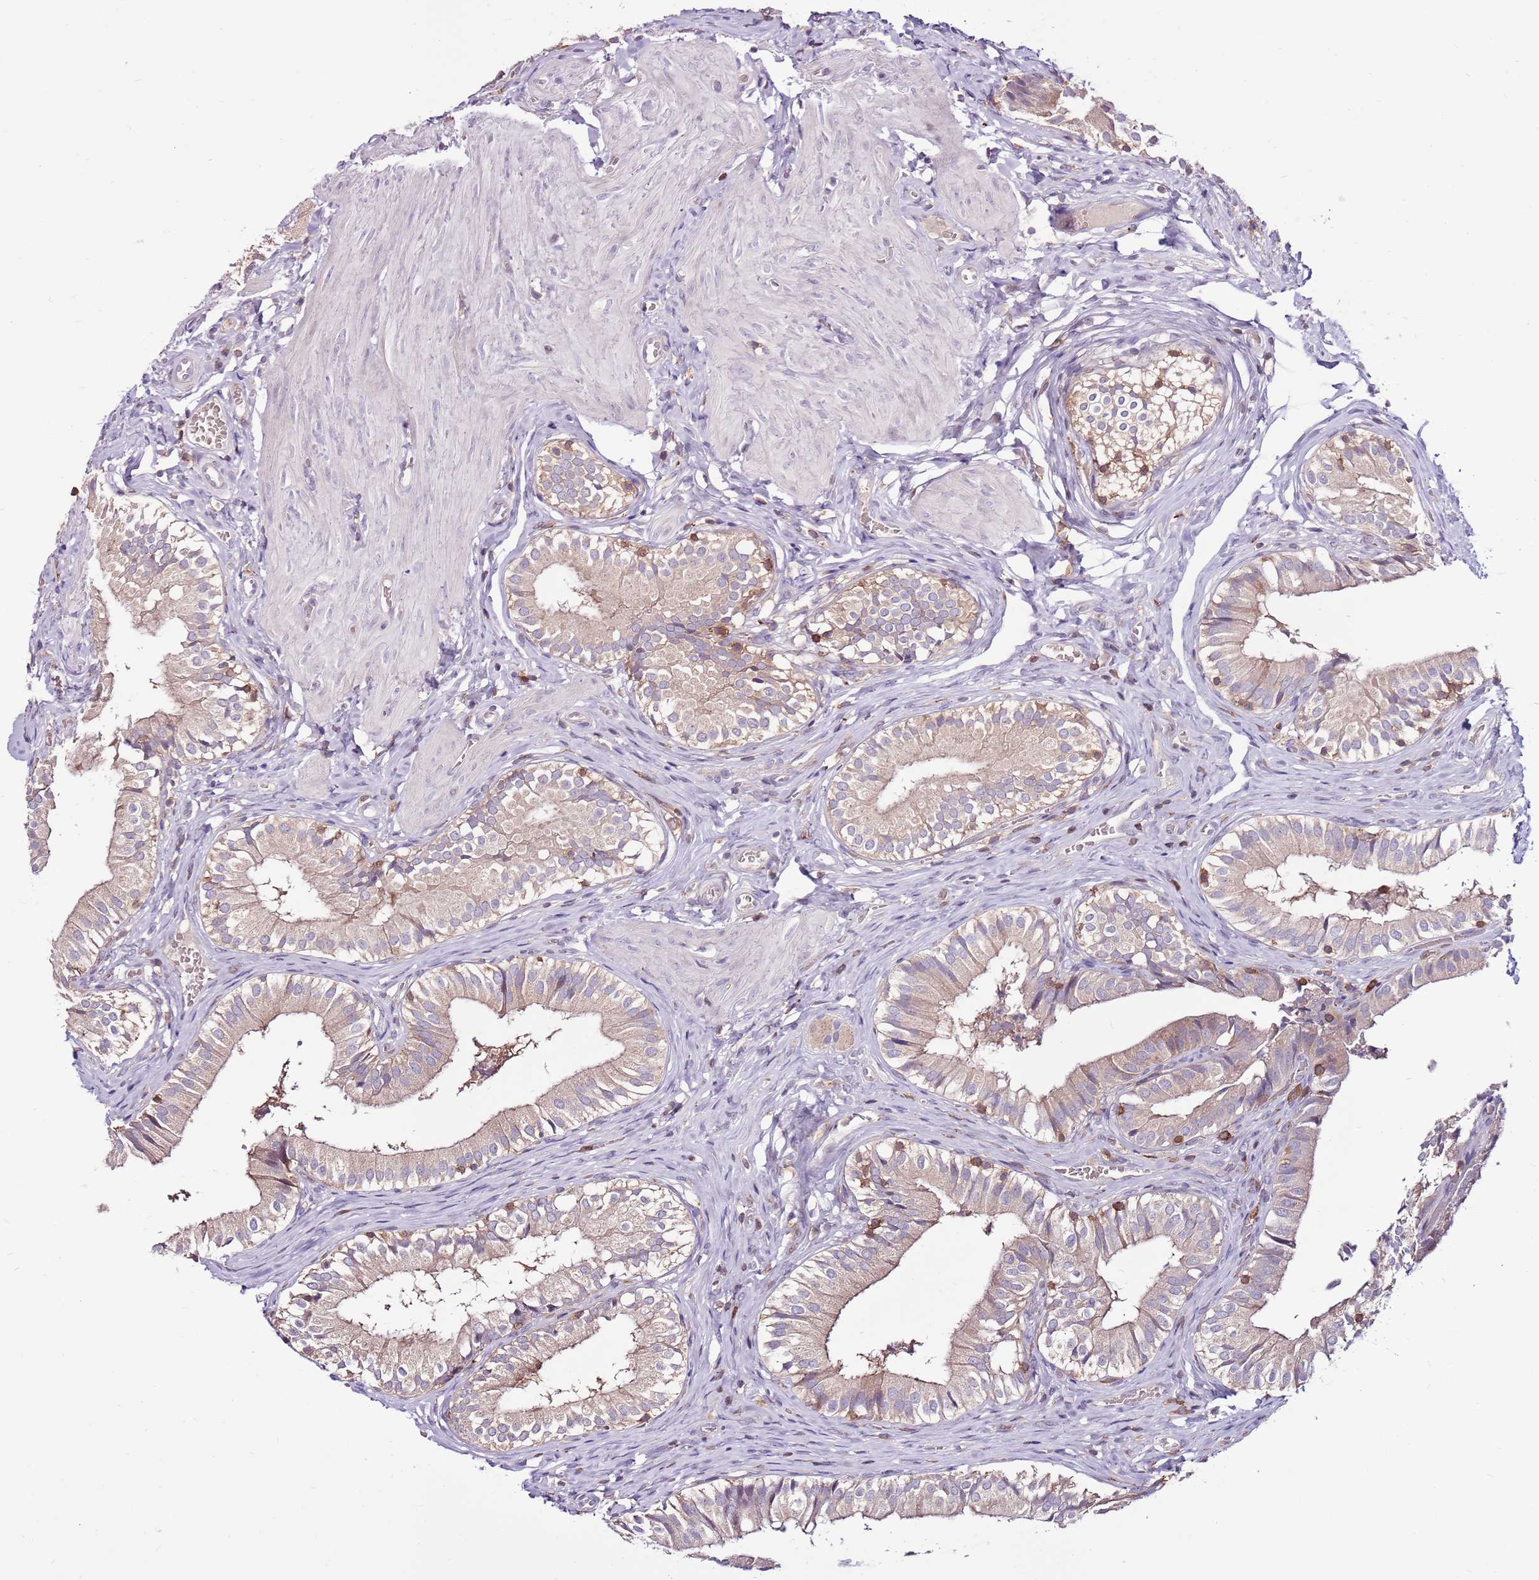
{"staining": {"intensity": "moderate", "quantity": "25%-75%", "location": "cytoplasmic/membranous"}, "tissue": "gallbladder", "cell_type": "Glandular cells", "image_type": "normal", "snomed": [{"axis": "morphology", "description": "Normal tissue, NOS"}, {"axis": "topography", "description": "Gallbladder"}], "caption": "Human gallbladder stained with a brown dye demonstrates moderate cytoplasmic/membranous positive expression in about 25%-75% of glandular cells.", "gene": "ZSWIM1", "patient": {"sex": "female", "age": 47}}